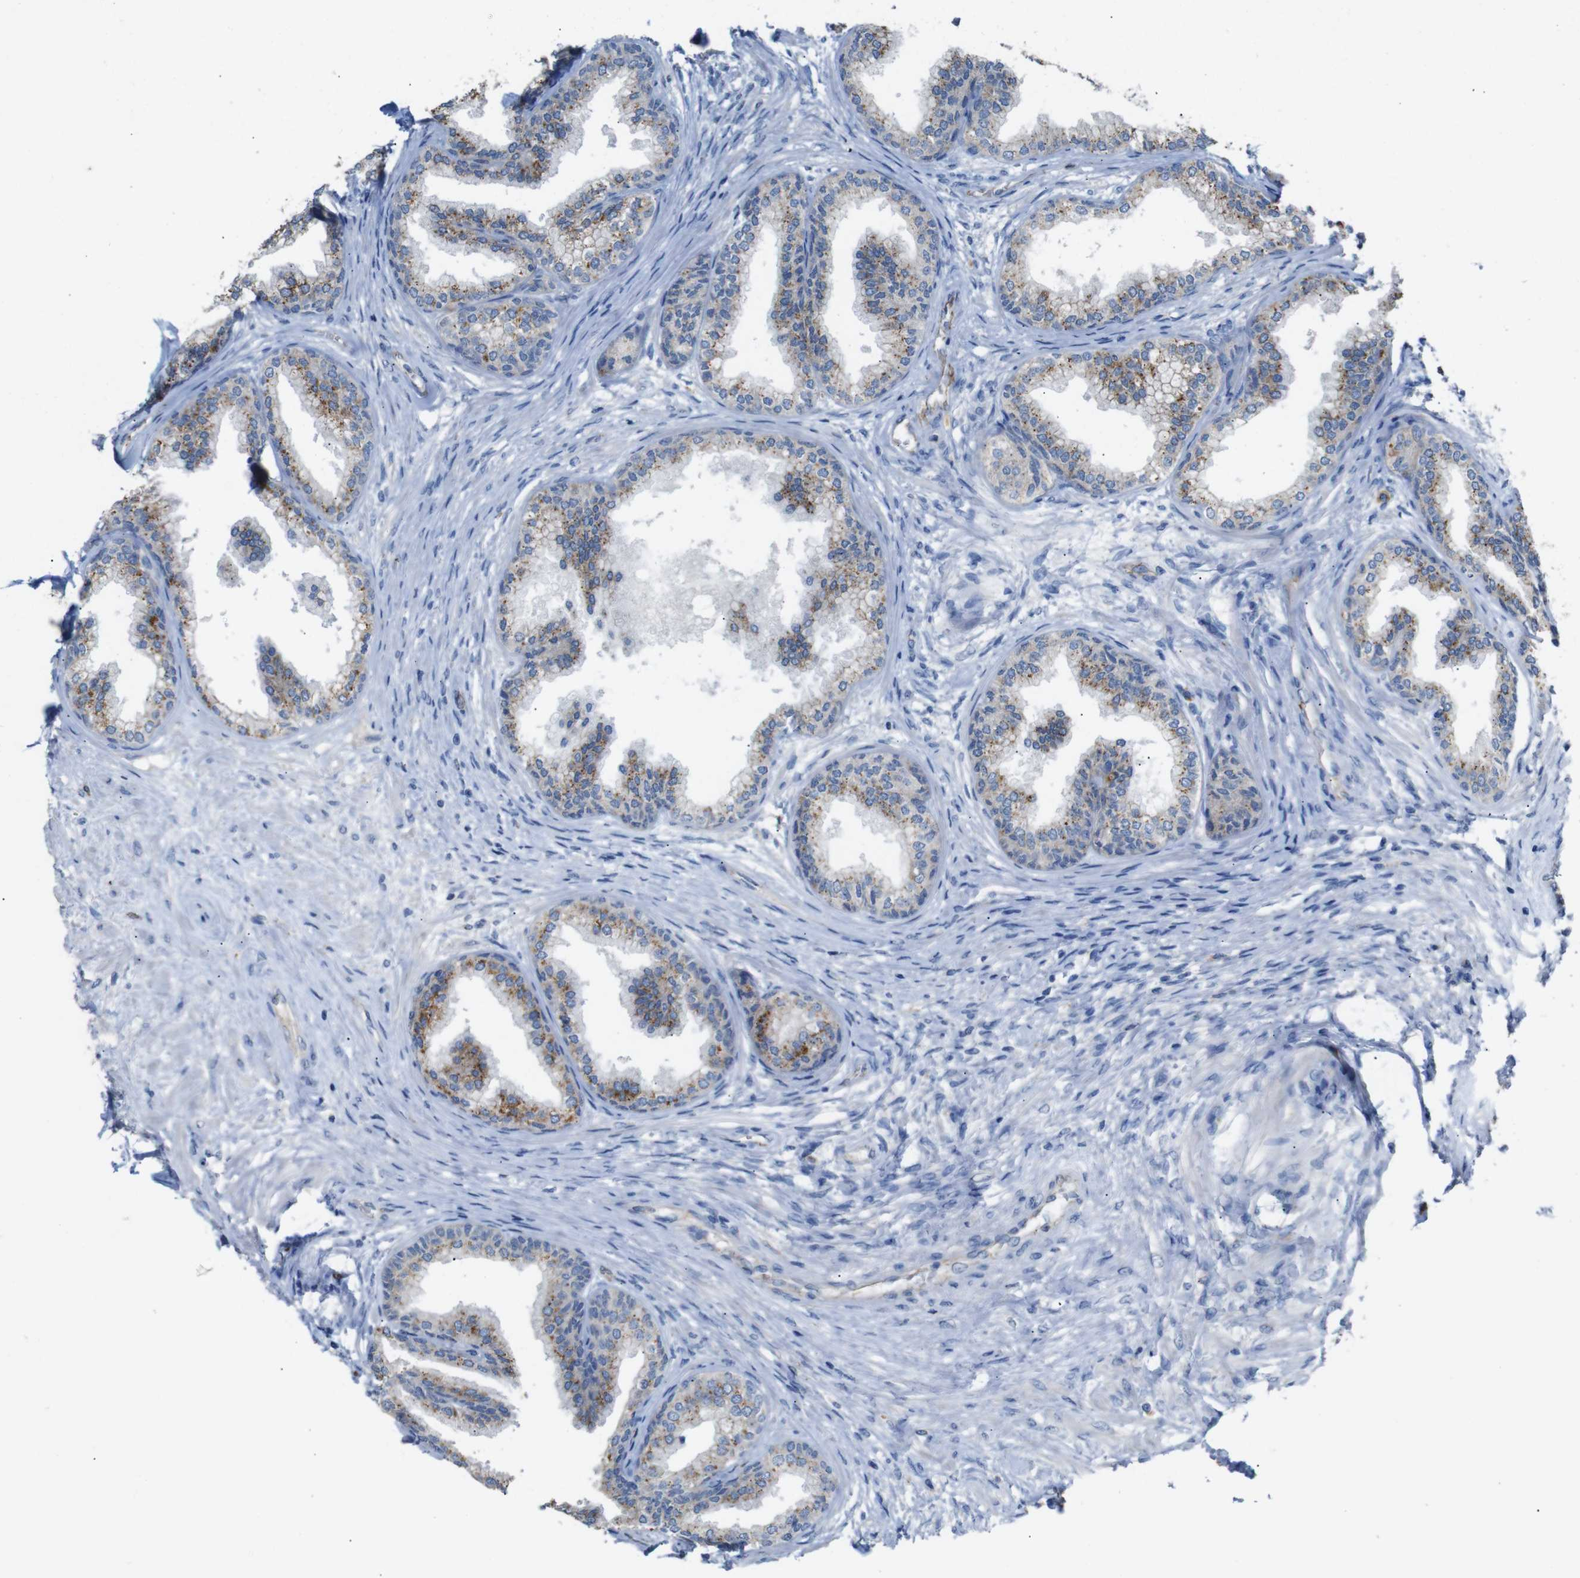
{"staining": {"intensity": "weak", "quantity": ">75%", "location": "cytoplasmic/membranous"}, "tissue": "prostate", "cell_type": "Glandular cells", "image_type": "normal", "snomed": [{"axis": "morphology", "description": "Normal tissue, NOS"}, {"axis": "topography", "description": "Prostate"}], "caption": "IHC (DAB) staining of normal human prostate demonstrates weak cytoplasmic/membranous protein staining in about >75% of glandular cells.", "gene": "NHLRC3", "patient": {"sex": "male", "age": 76}}